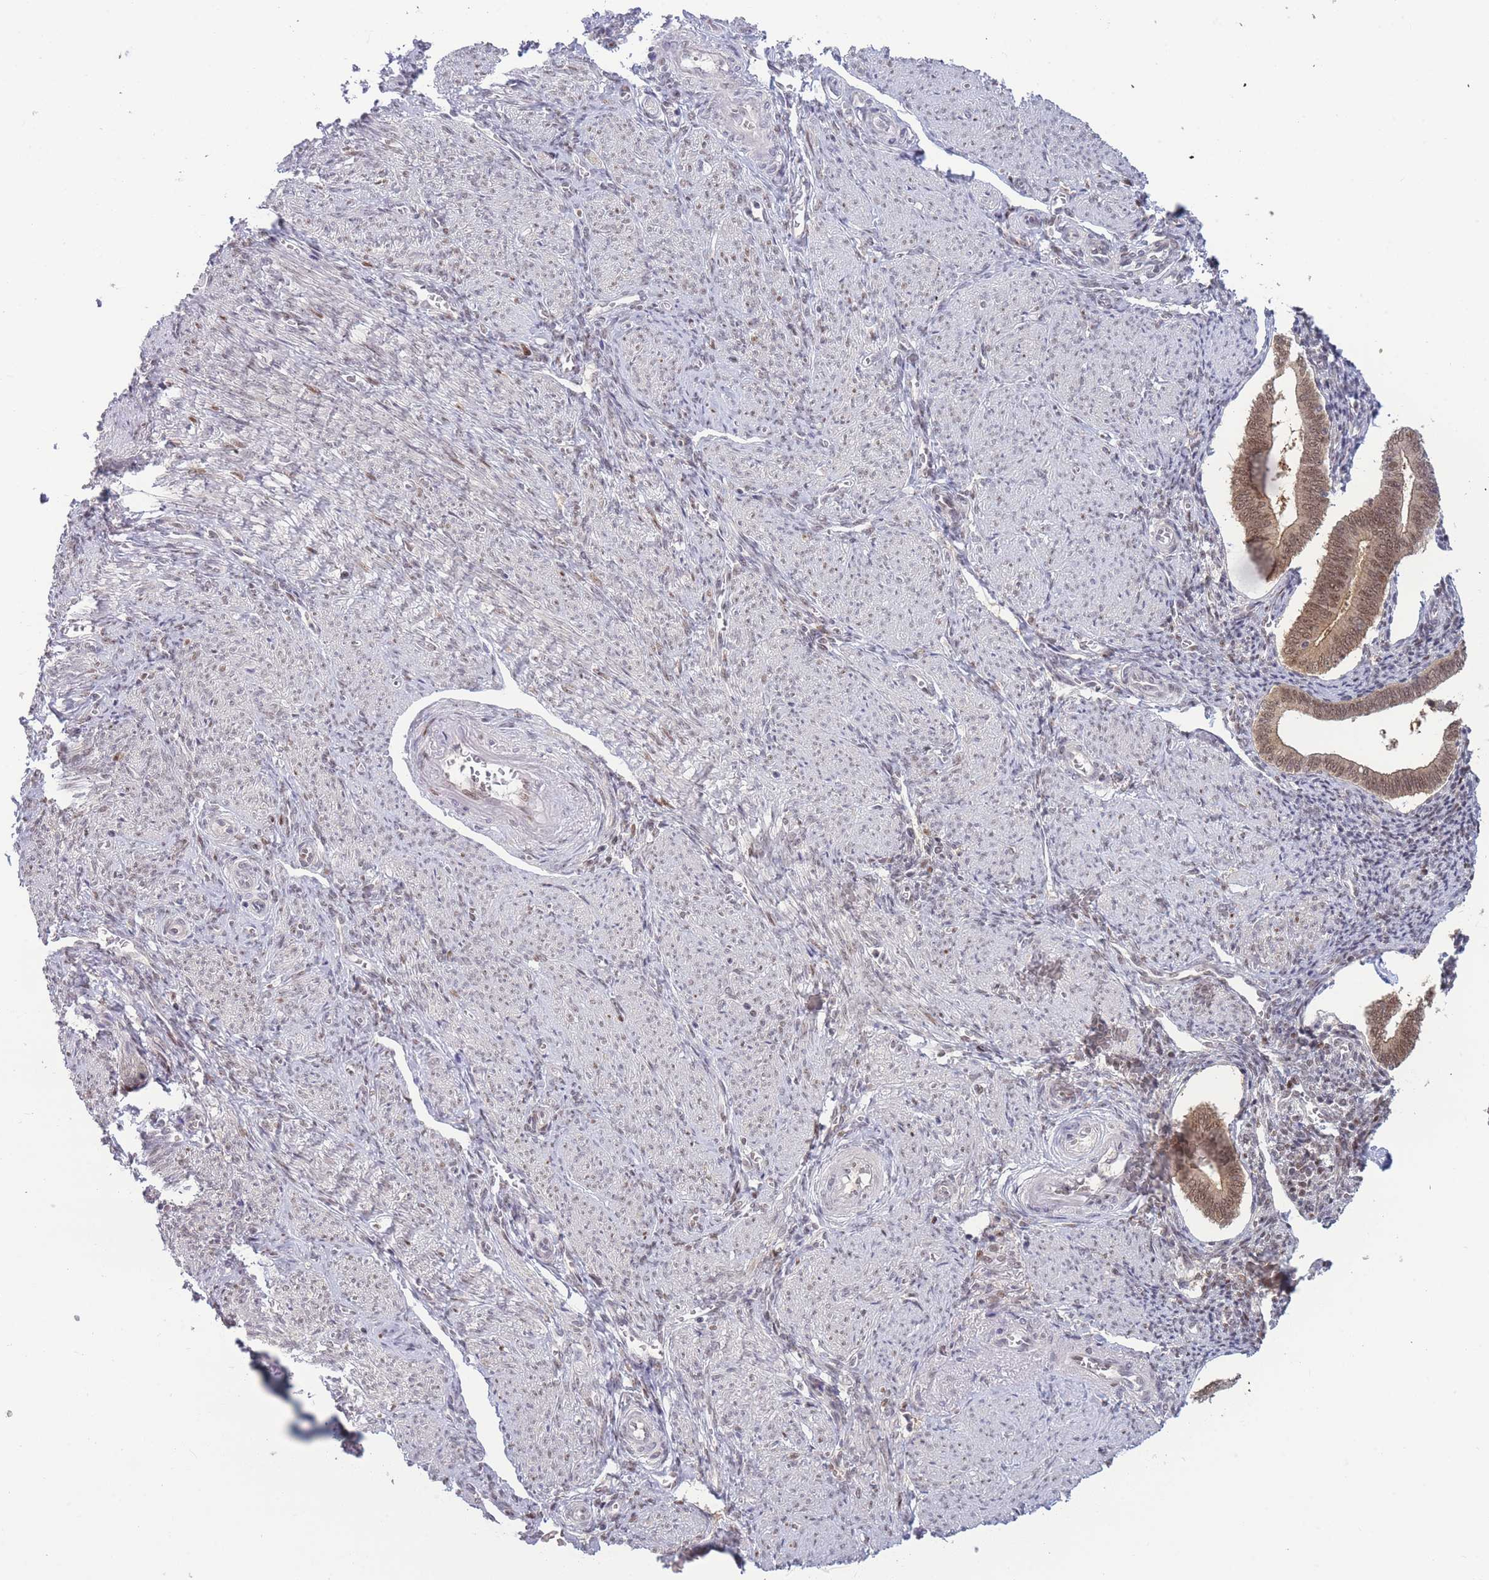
{"staining": {"intensity": "weak", "quantity": ">75%", "location": "nuclear"}, "tissue": "endometrium", "cell_type": "Cells in endometrial stroma", "image_type": "normal", "snomed": [{"axis": "morphology", "description": "Normal tissue, NOS"}, {"axis": "topography", "description": "Endometrium"}], "caption": "This micrograph displays immunohistochemistry staining of unremarkable human endometrium, with low weak nuclear staining in approximately >75% of cells in endometrial stroma.", "gene": "DEAF1", "patient": {"sex": "female", "age": 44}}